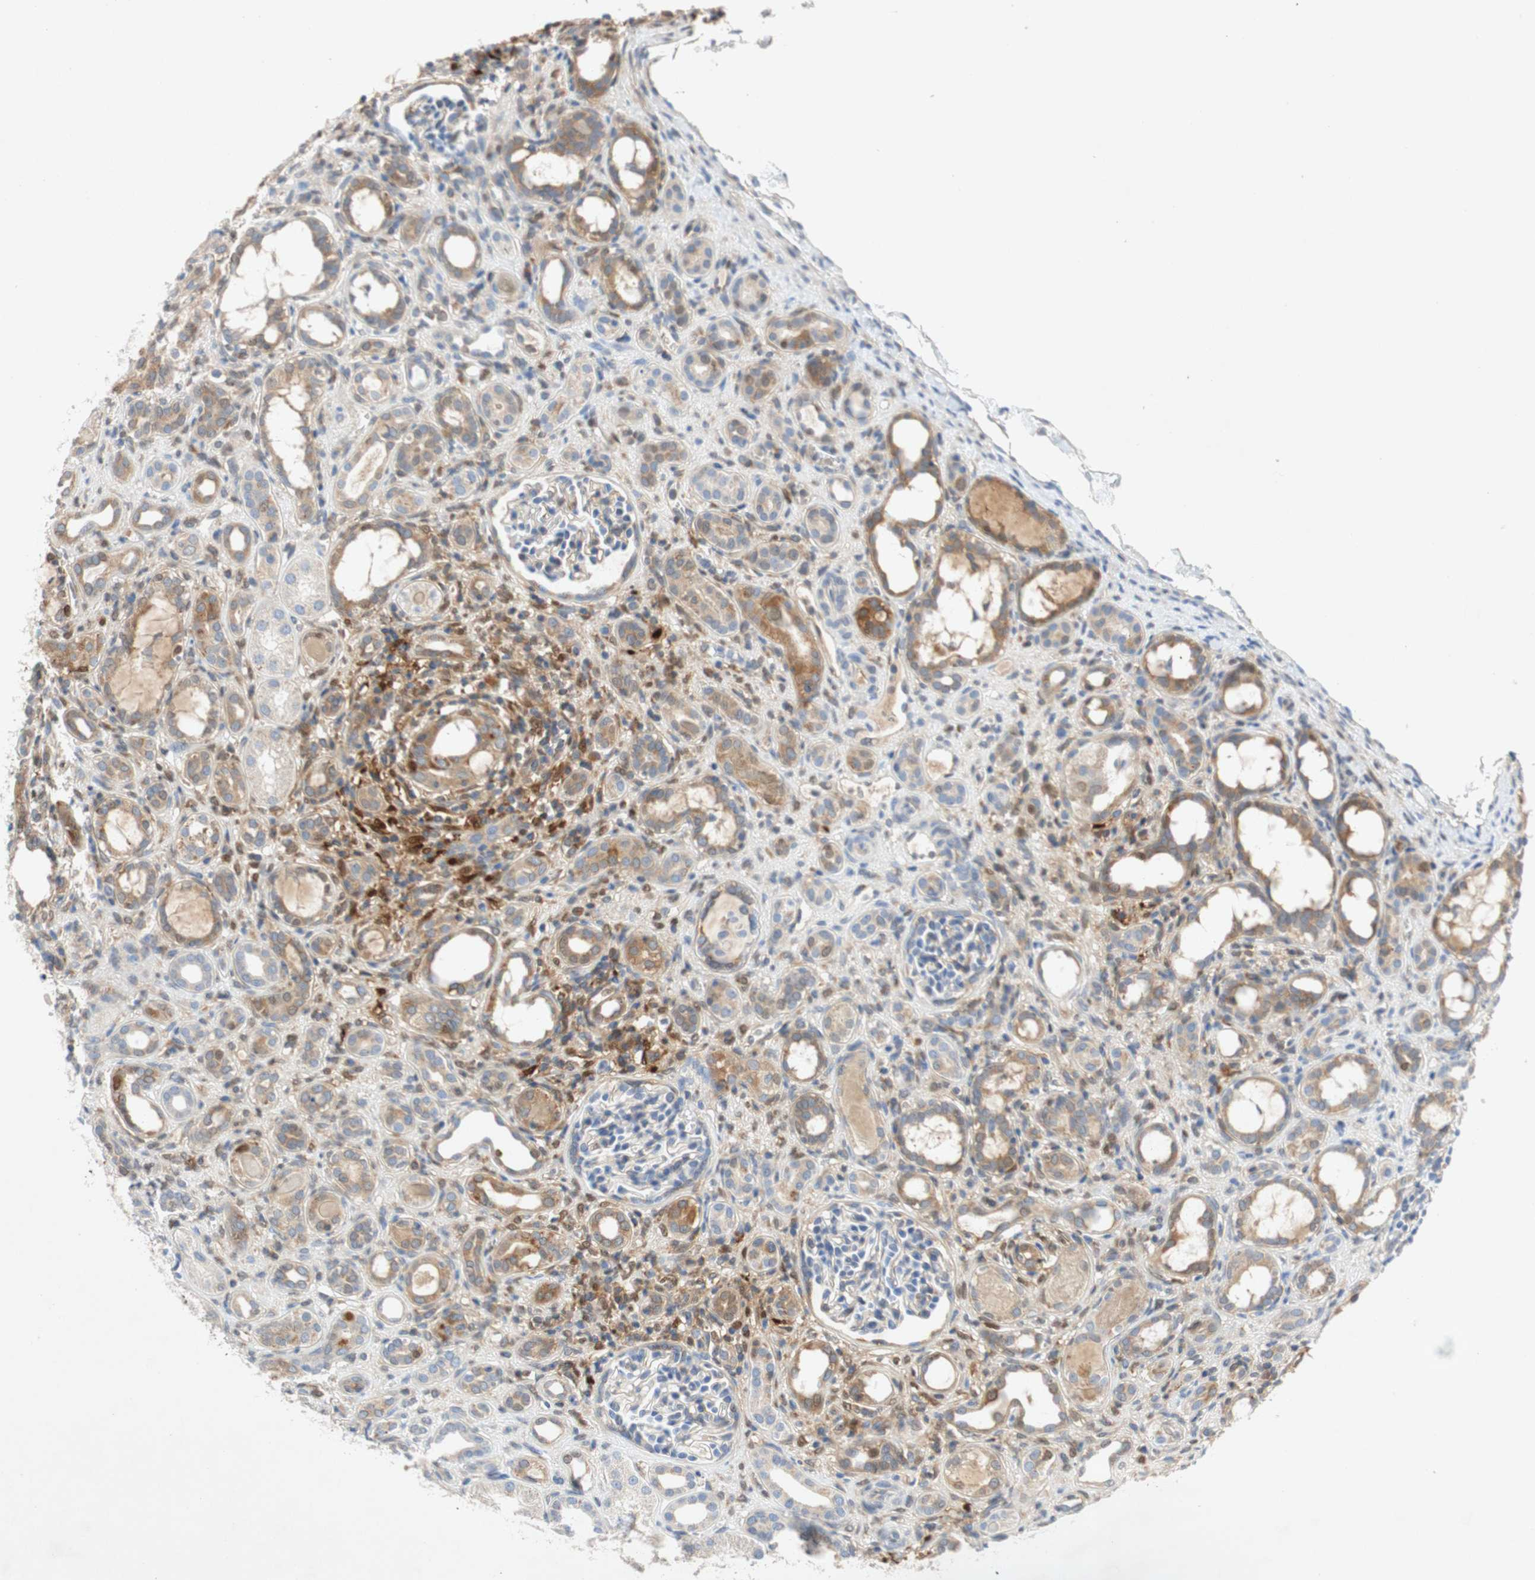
{"staining": {"intensity": "weak", "quantity": "<25%", "location": "cytoplasmic/membranous"}, "tissue": "kidney", "cell_type": "Cells in glomeruli", "image_type": "normal", "snomed": [{"axis": "morphology", "description": "Normal tissue, NOS"}, {"axis": "topography", "description": "Kidney"}], "caption": "IHC histopathology image of normal kidney stained for a protein (brown), which demonstrates no staining in cells in glomeruli. Brightfield microscopy of immunohistochemistry stained with DAB (3,3'-diaminobenzidine) (brown) and hematoxylin (blue), captured at high magnification.", "gene": "RELB", "patient": {"sex": "male", "age": 7}}